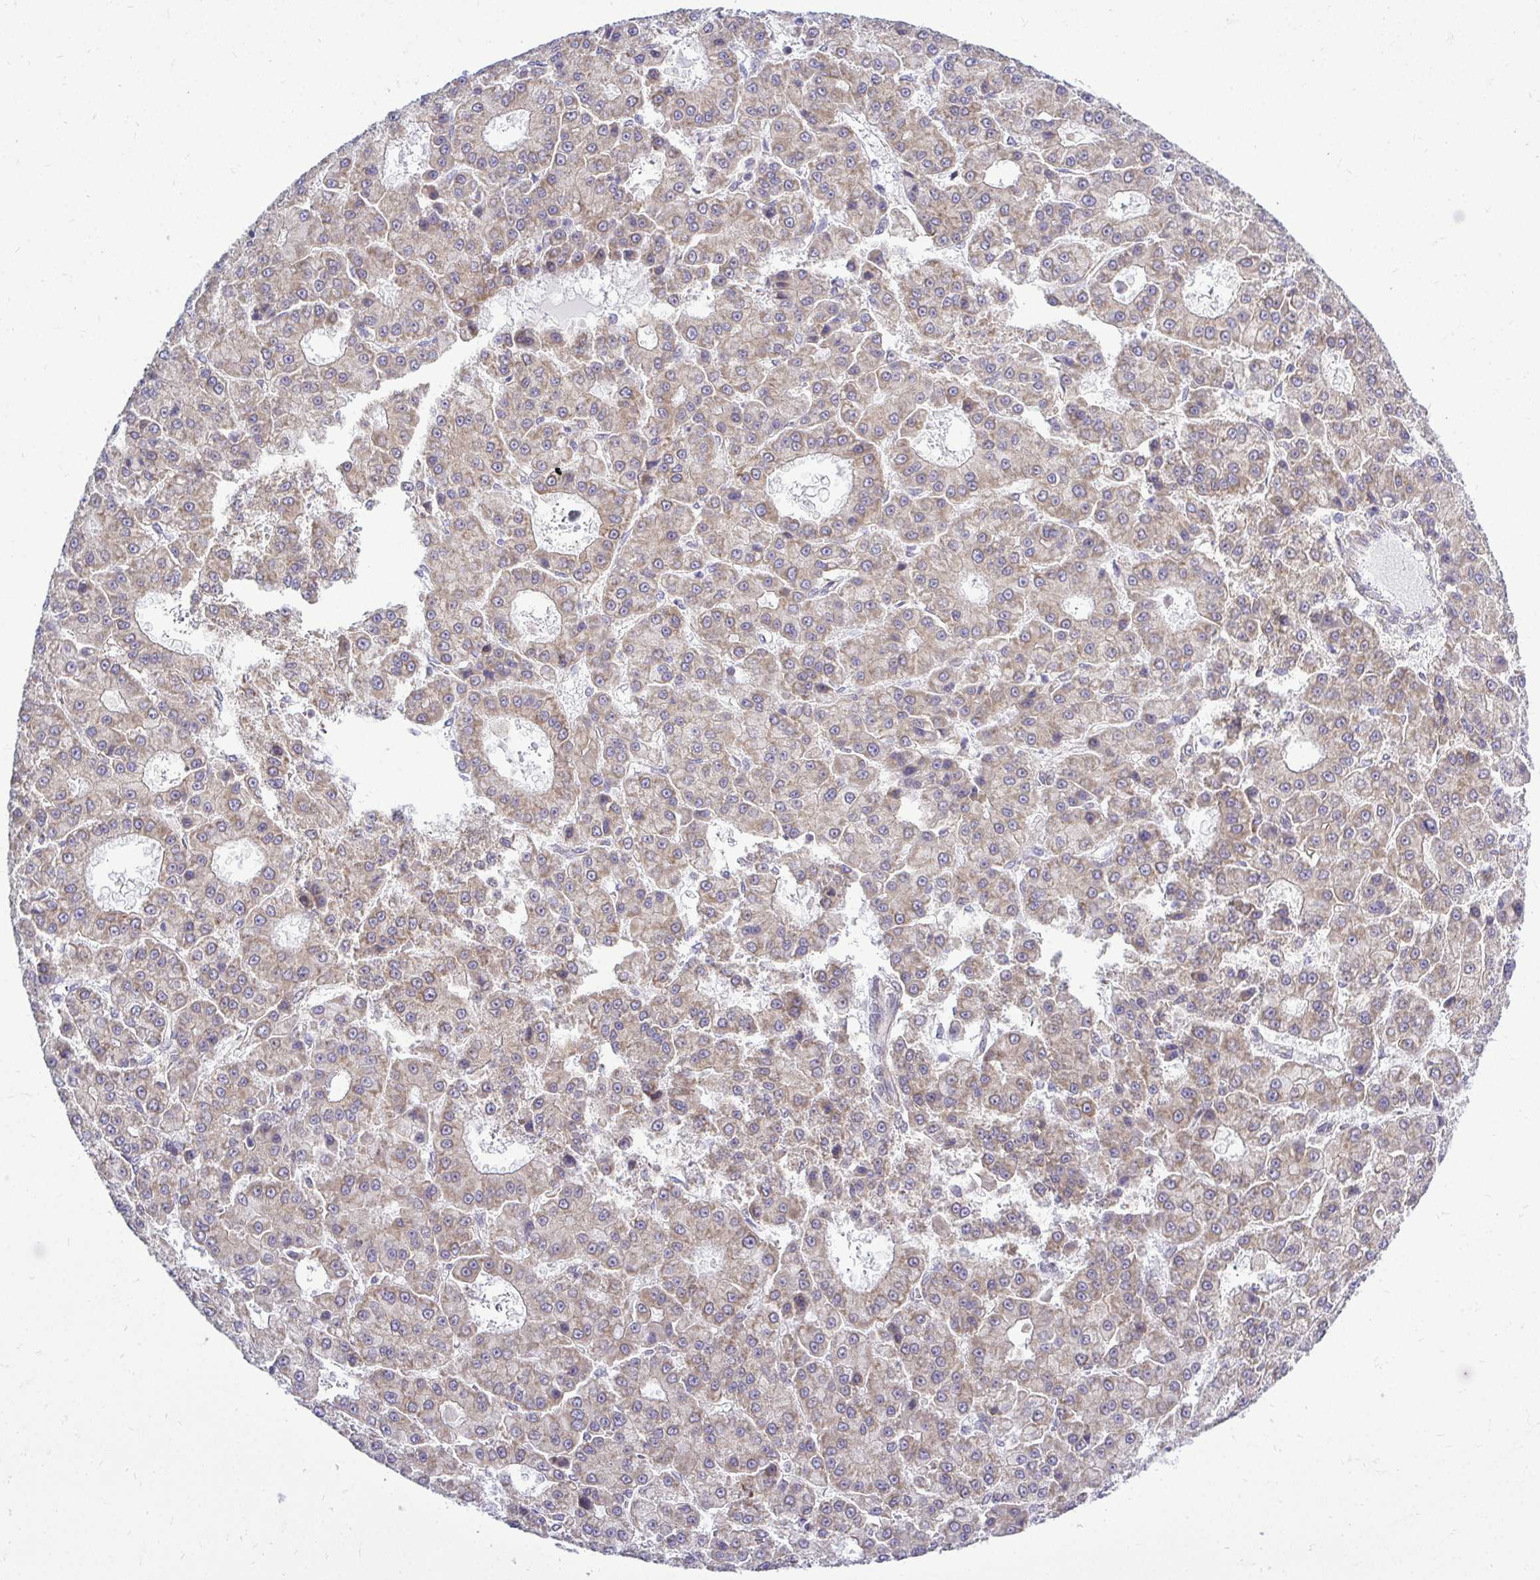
{"staining": {"intensity": "weak", "quantity": "25%-75%", "location": "cytoplasmic/membranous"}, "tissue": "liver cancer", "cell_type": "Tumor cells", "image_type": "cancer", "snomed": [{"axis": "morphology", "description": "Carcinoma, Hepatocellular, NOS"}, {"axis": "topography", "description": "Liver"}], "caption": "Liver hepatocellular carcinoma stained for a protein shows weak cytoplasmic/membranous positivity in tumor cells. (brown staining indicates protein expression, while blue staining denotes nuclei).", "gene": "FMR1", "patient": {"sex": "male", "age": 70}}